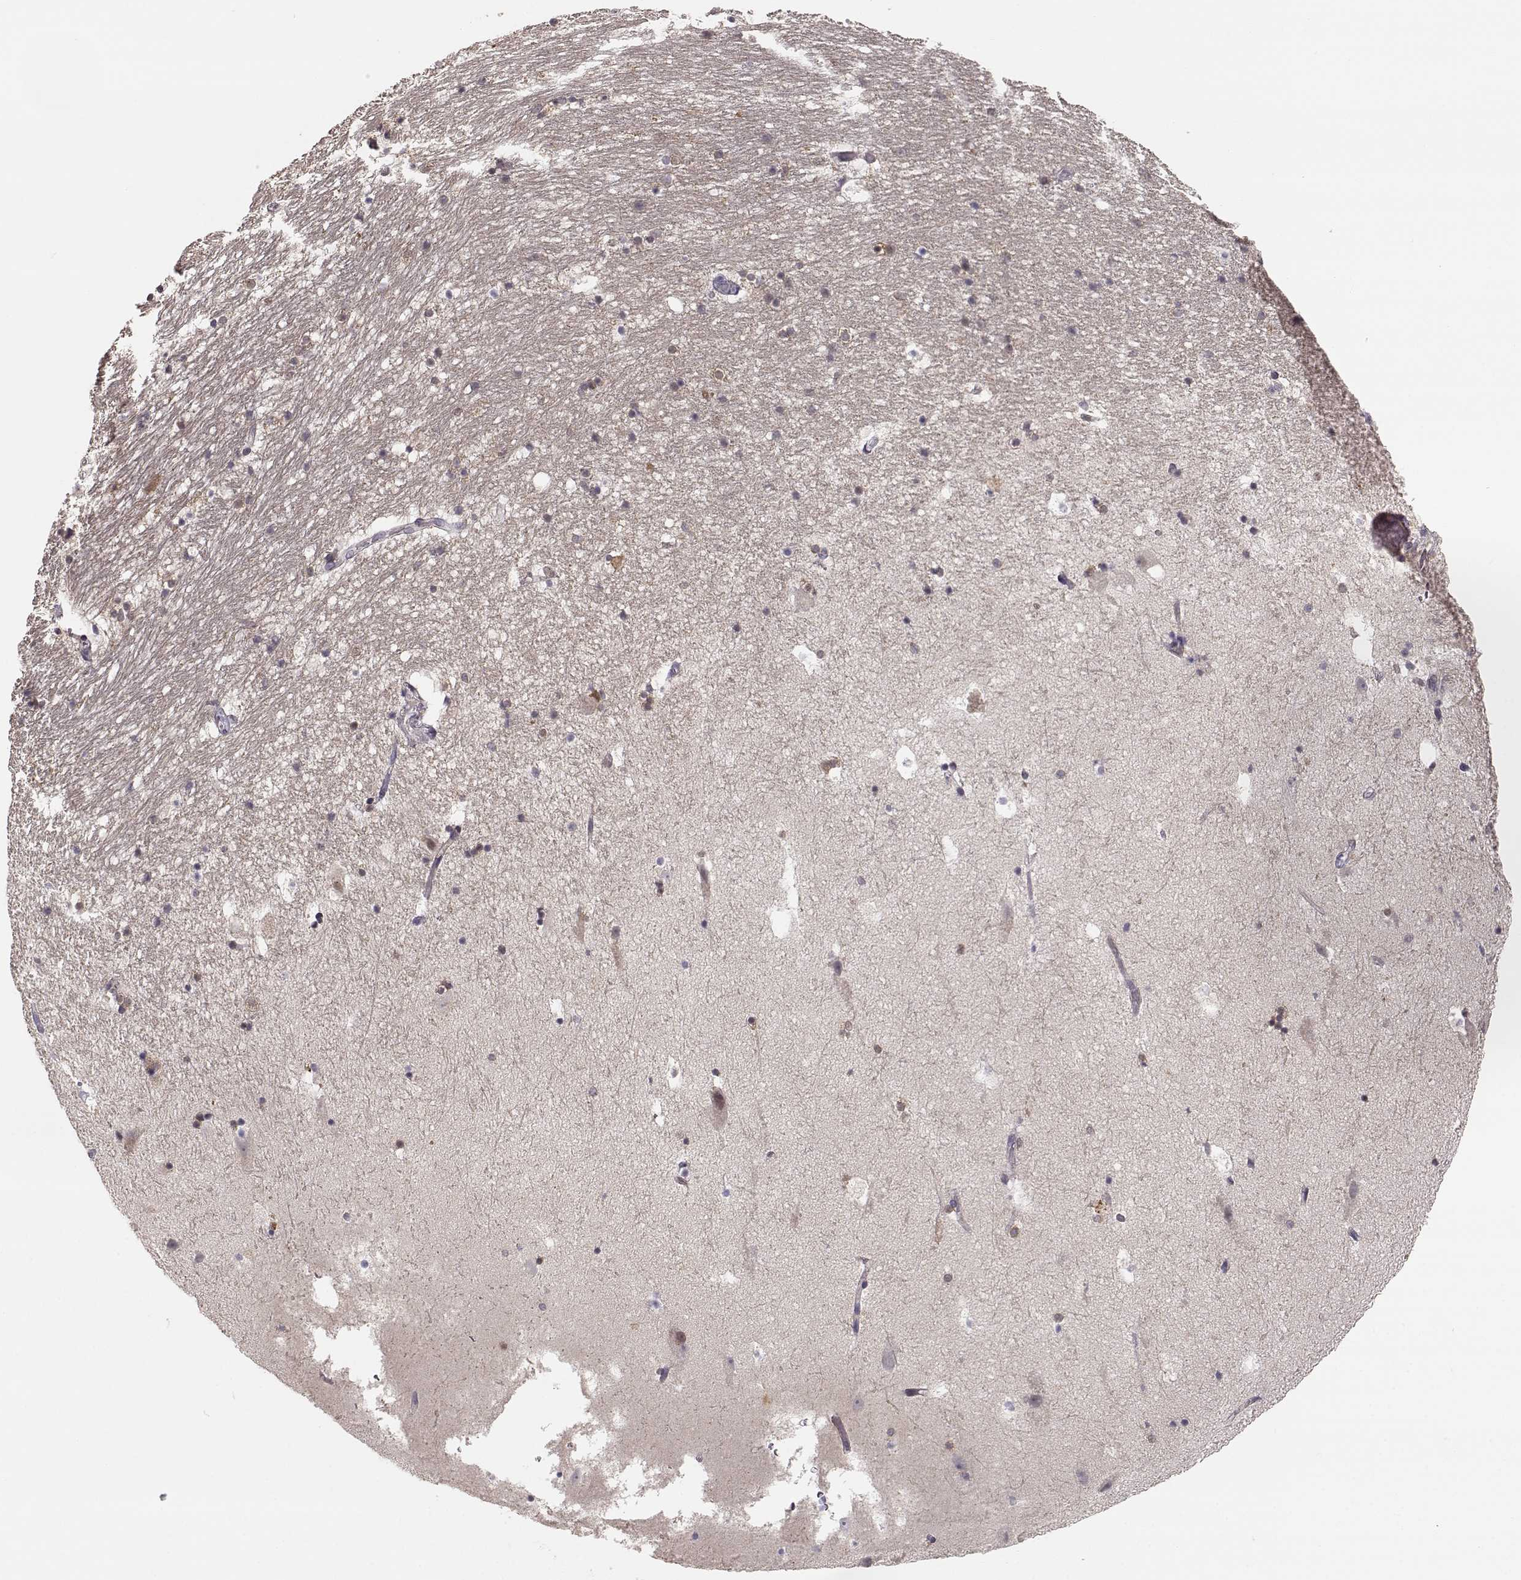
{"staining": {"intensity": "negative", "quantity": "none", "location": "none"}, "tissue": "hippocampus", "cell_type": "Glial cells", "image_type": "normal", "snomed": [{"axis": "morphology", "description": "Normal tissue, NOS"}, {"axis": "topography", "description": "Hippocampus"}], "caption": "This histopathology image is of unremarkable hippocampus stained with immunohistochemistry to label a protein in brown with the nuclei are counter-stained blue. There is no expression in glial cells. (Brightfield microscopy of DAB immunohistochemistry at high magnification).", "gene": "GPR50", "patient": {"sex": "male", "age": 51}}